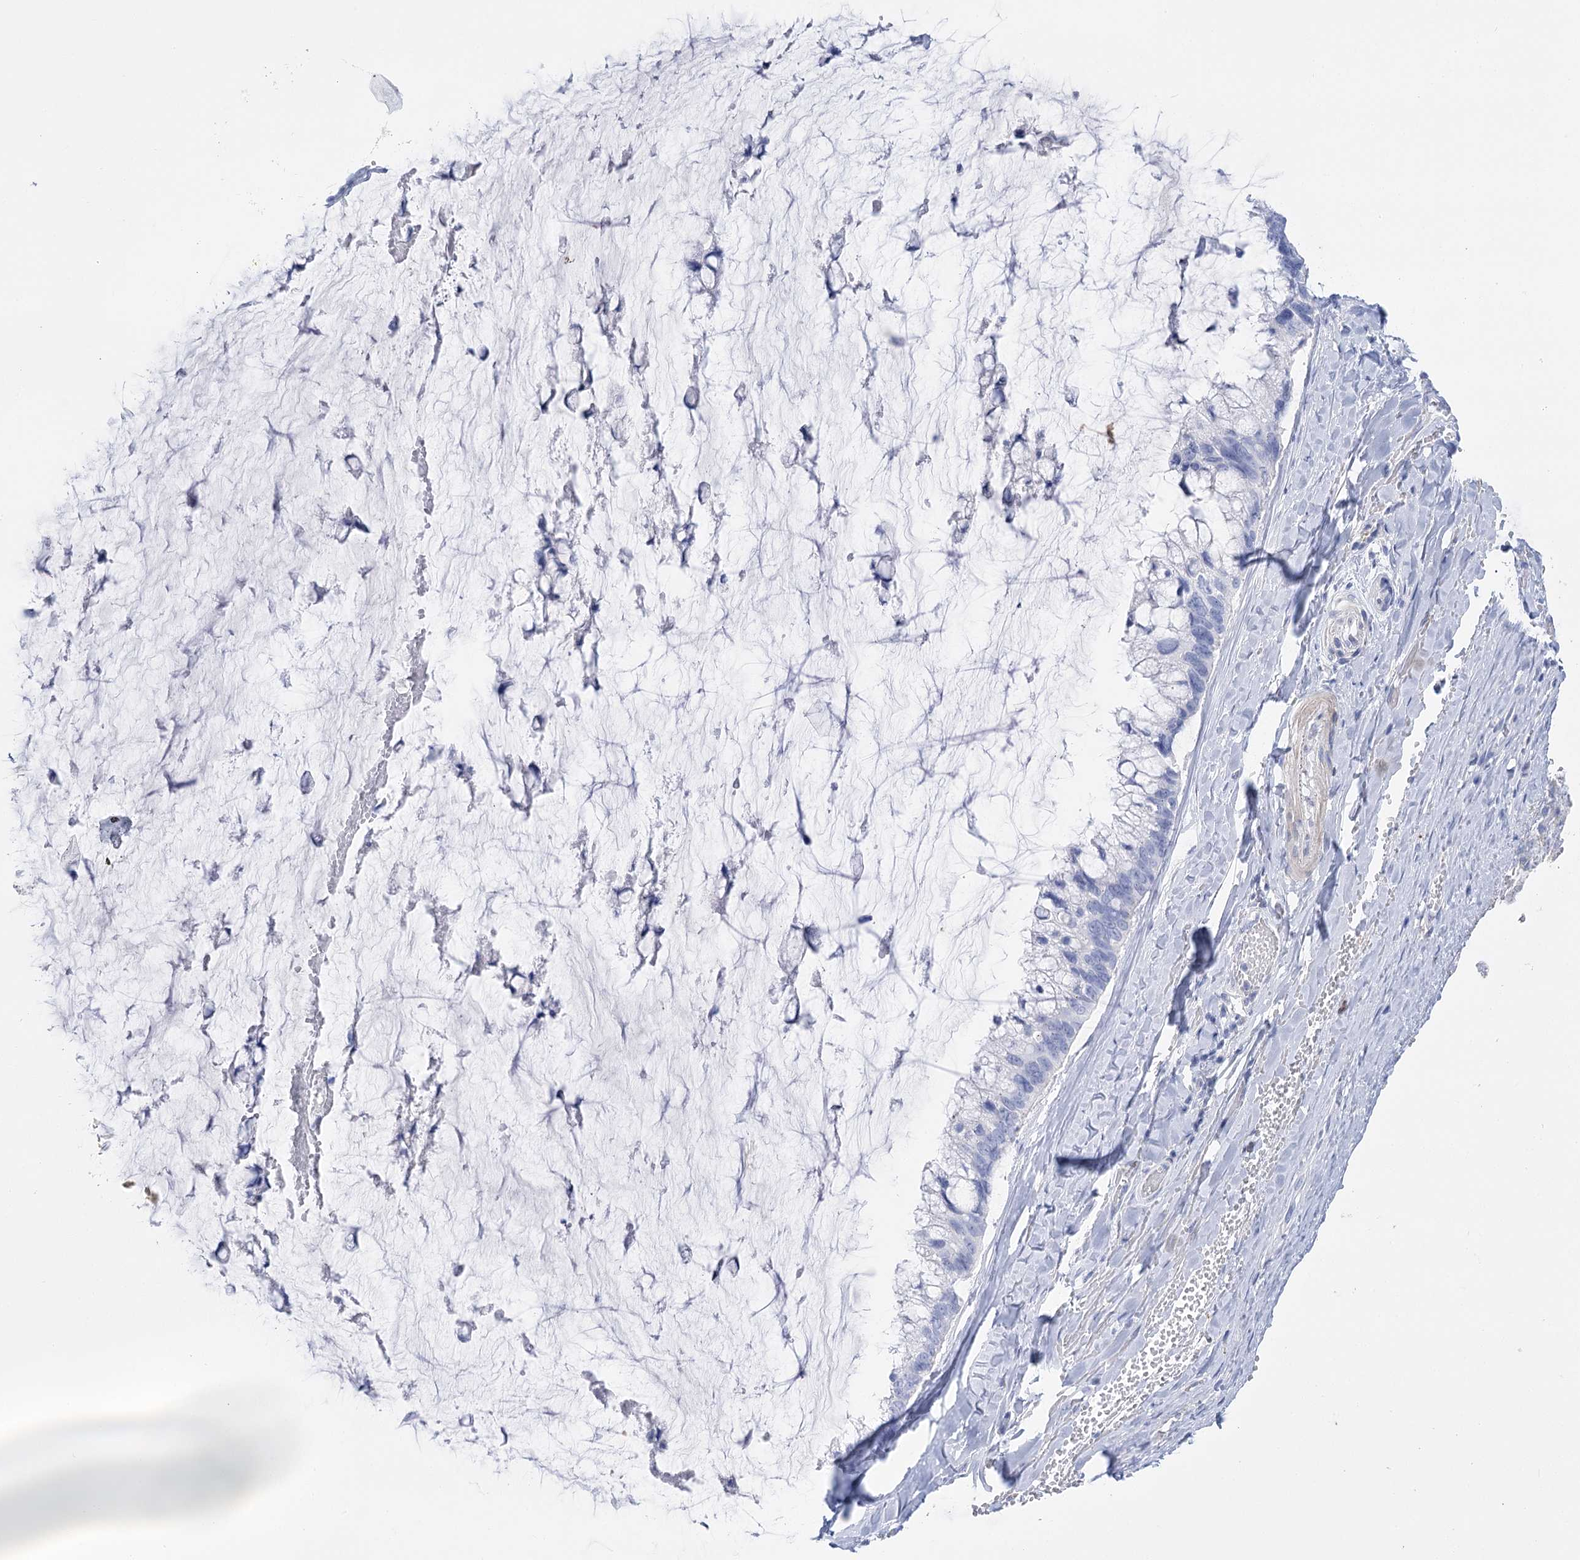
{"staining": {"intensity": "negative", "quantity": "none", "location": "none"}, "tissue": "ovarian cancer", "cell_type": "Tumor cells", "image_type": "cancer", "snomed": [{"axis": "morphology", "description": "Cystadenocarcinoma, mucinous, NOS"}, {"axis": "topography", "description": "Ovary"}], "caption": "High magnification brightfield microscopy of ovarian cancer (mucinous cystadenocarcinoma) stained with DAB (3,3'-diaminobenzidine) (brown) and counterstained with hematoxylin (blue): tumor cells show no significant positivity.", "gene": "PCDHA1", "patient": {"sex": "female", "age": 39}}